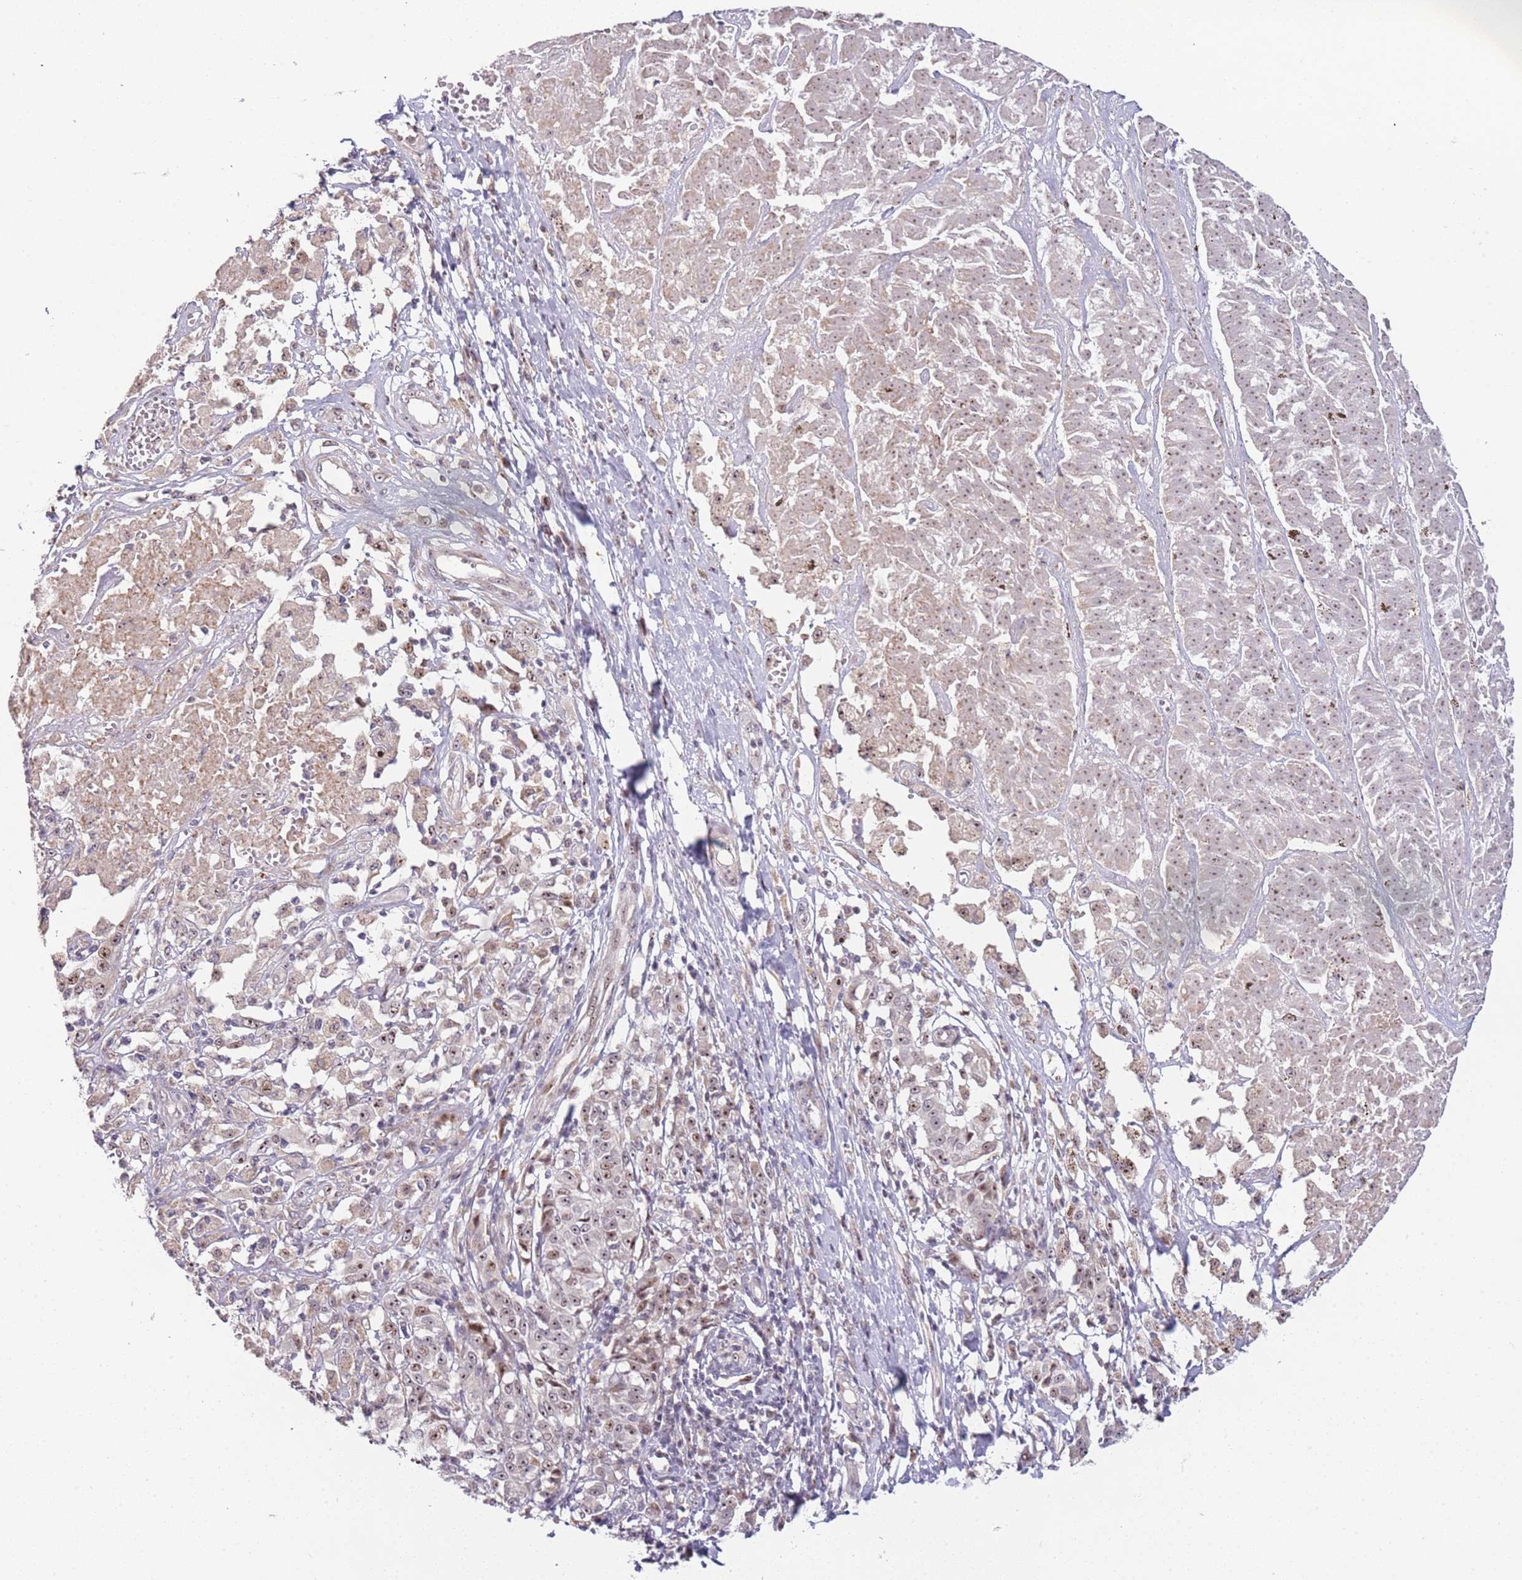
{"staining": {"intensity": "weak", "quantity": ">75%", "location": "nuclear"}, "tissue": "melanoma", "cell_type": "Tumor cells", "image_type": "cancer", "snomed": [{"axis": "morphology", "description": "Malignant melanoma, NOS"}, {"axis": "topography", "description": "Skin"}], "caption": "Immunohistochemical staining of melanoma shows weak nuclear protein expression in about >75% of tumor cells. Nuclei are stained in blue.", "gene": "UCMA", "patient": {"sex": "female", "age": 72}}